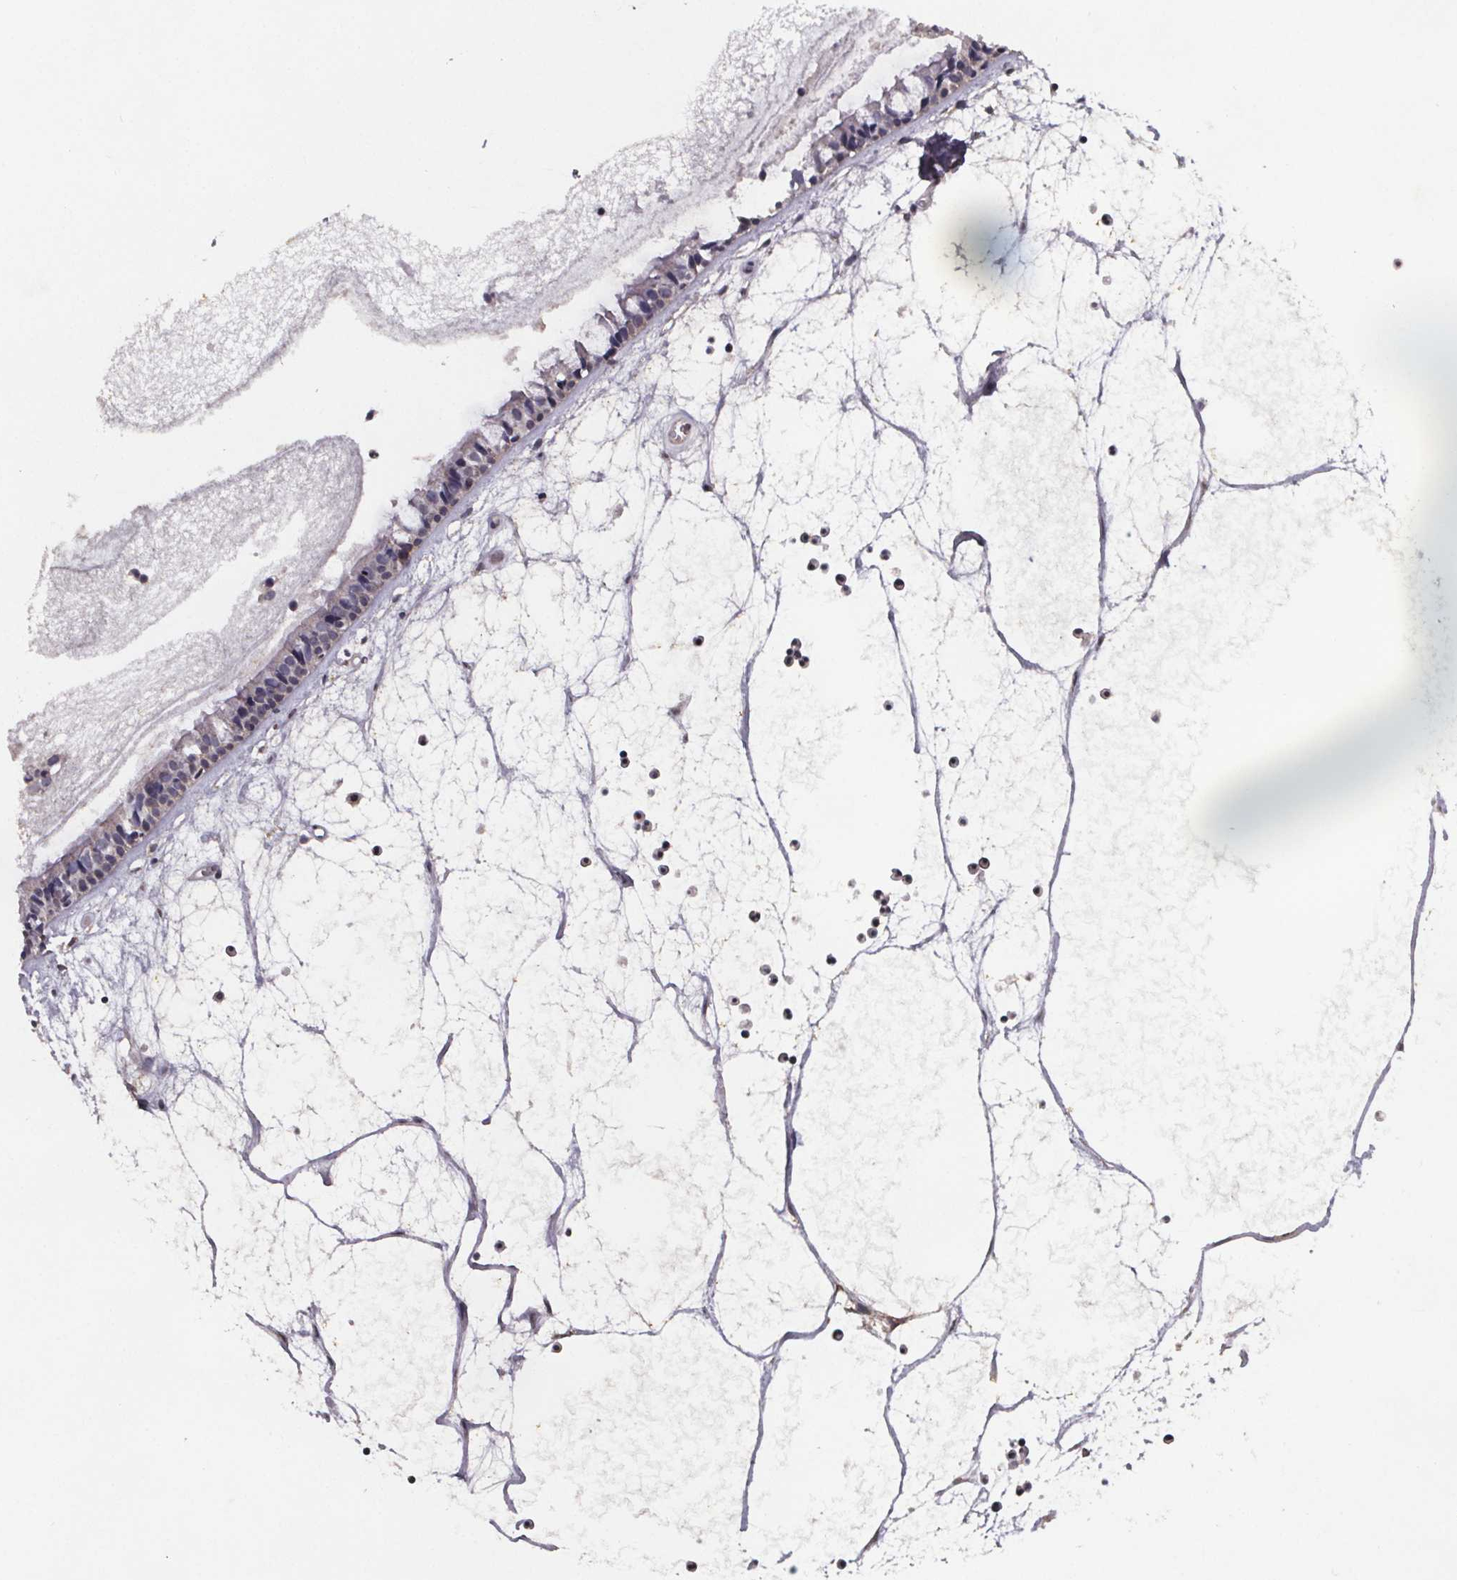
{"staining": {"intensity": "negative", "quantity": "none", "location": "none"}, "tissue": "nasopharynx", "cell_type": "Respiratory epithelial cells", "image_type": "normal", "snomed": [{"axis": "morphology", "description": "Normal tissue, NOS"}, {"axis": "topography", "description": "Nasopharynx"}], "caption": "IHC micrograph of unremarkable nasopharynx: human nasopharynx stained with DAB (3,3'-diaminobenzidine) exhibits no significant protein staining in respiratory epithelial cells.", "gene": "PALLD", "patient": {"sex": "male", "age": 31}}